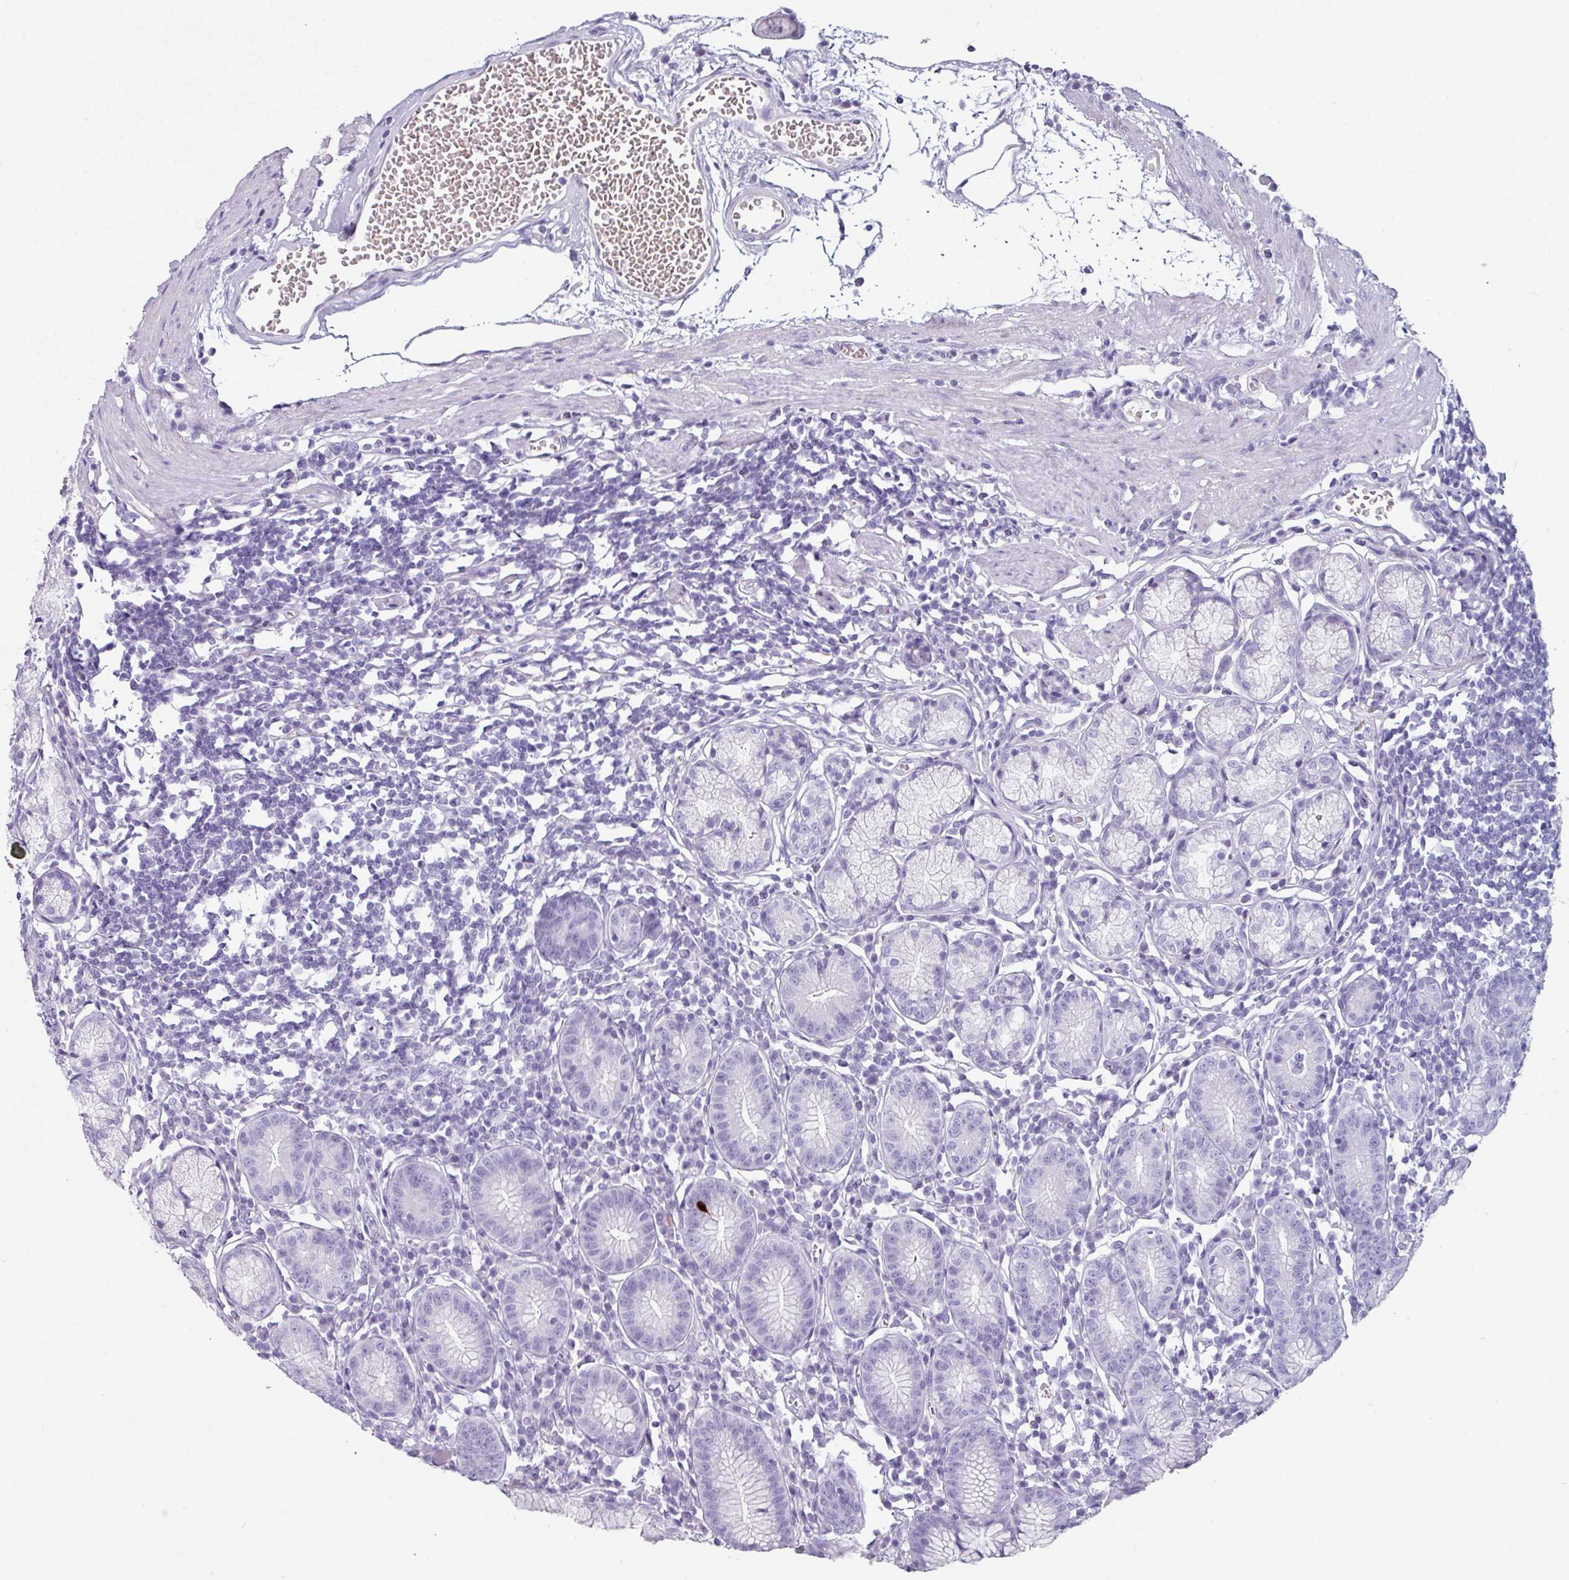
{"staining": {"intensity": "negative", "quantity": "none", "location": "none"}, "tissue": "stomach", "cell_type": "Glandular cells", "image_type": "normal", "snomed": [{"axis": "morphology", "description": "Normal tissue, NOS"}, {"axis": "topography", "description": "Stomach"}], "caption": "This is a histopathology image of immunohistochemistry staining of benign stomach, which shows no expression in glandular cells.", "gene": "CLCA1", "patient": {"sex": "male", "age": 55}}